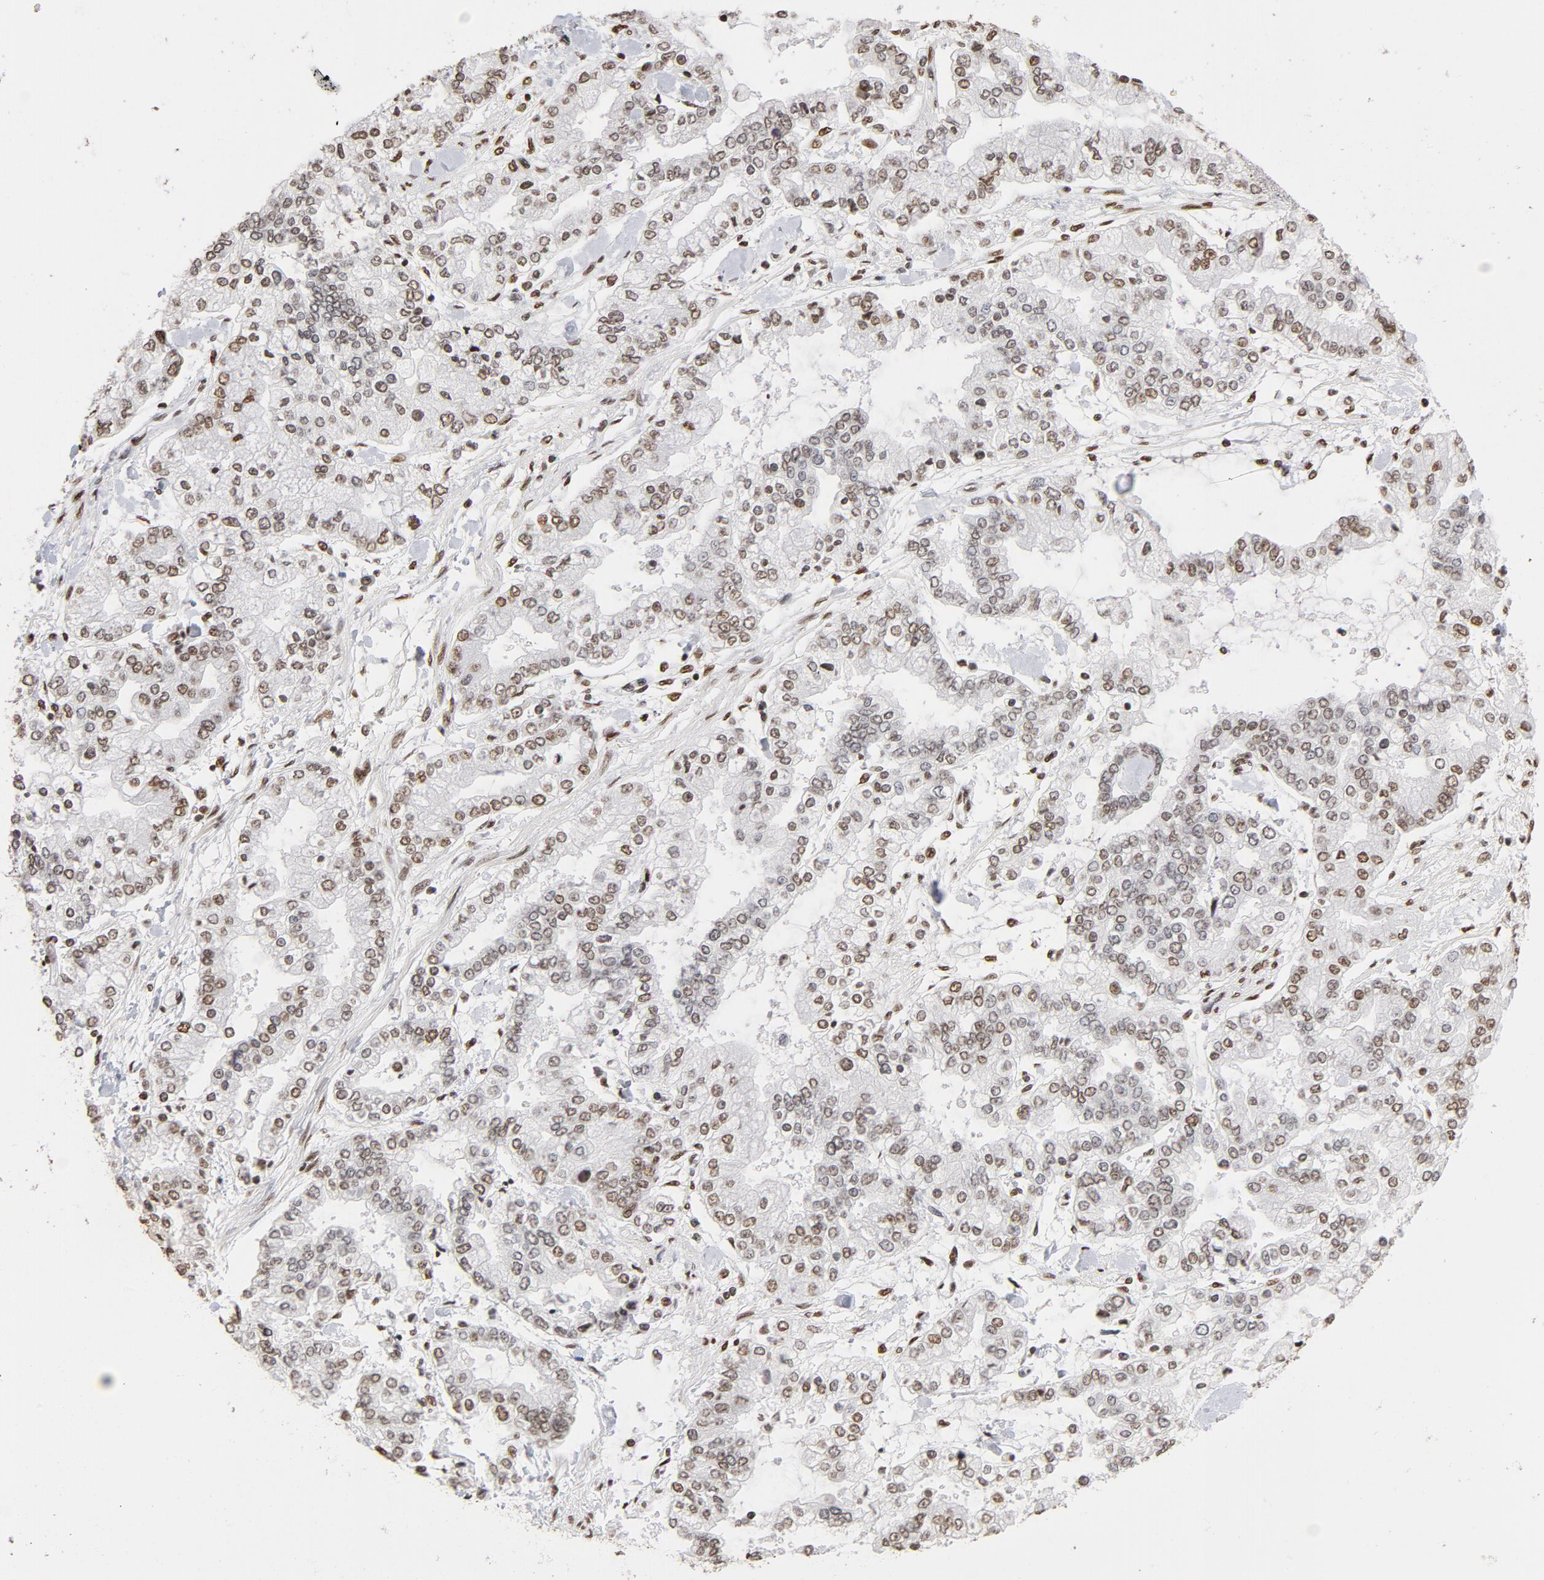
{"staining": {"intensity": "moderate", "quantity": ">75%", "location": "nuclear"}, "tissue": "stomach cancer", "cell_type": "Tumor cells", "image_type": "cancer", "snomed": [{"axis": "morphology", "description": "Normal tissue, NOS"}, {"axis": "morphology", "description": "Adenocarcinoma, NOS"}, {"axis": "topography", "description": "Stomach, upper"}, {"axis": "topography", "description": "Stomach"}], "caption": "There is medium levels of moderate nuclear staining in tumor cells of adenocarcinoma (stomach), as demonstrated by immunohistochemical staining (brown color).", "gene": "TP53BP1", "patient": {"sex": "male", "age": 76}}